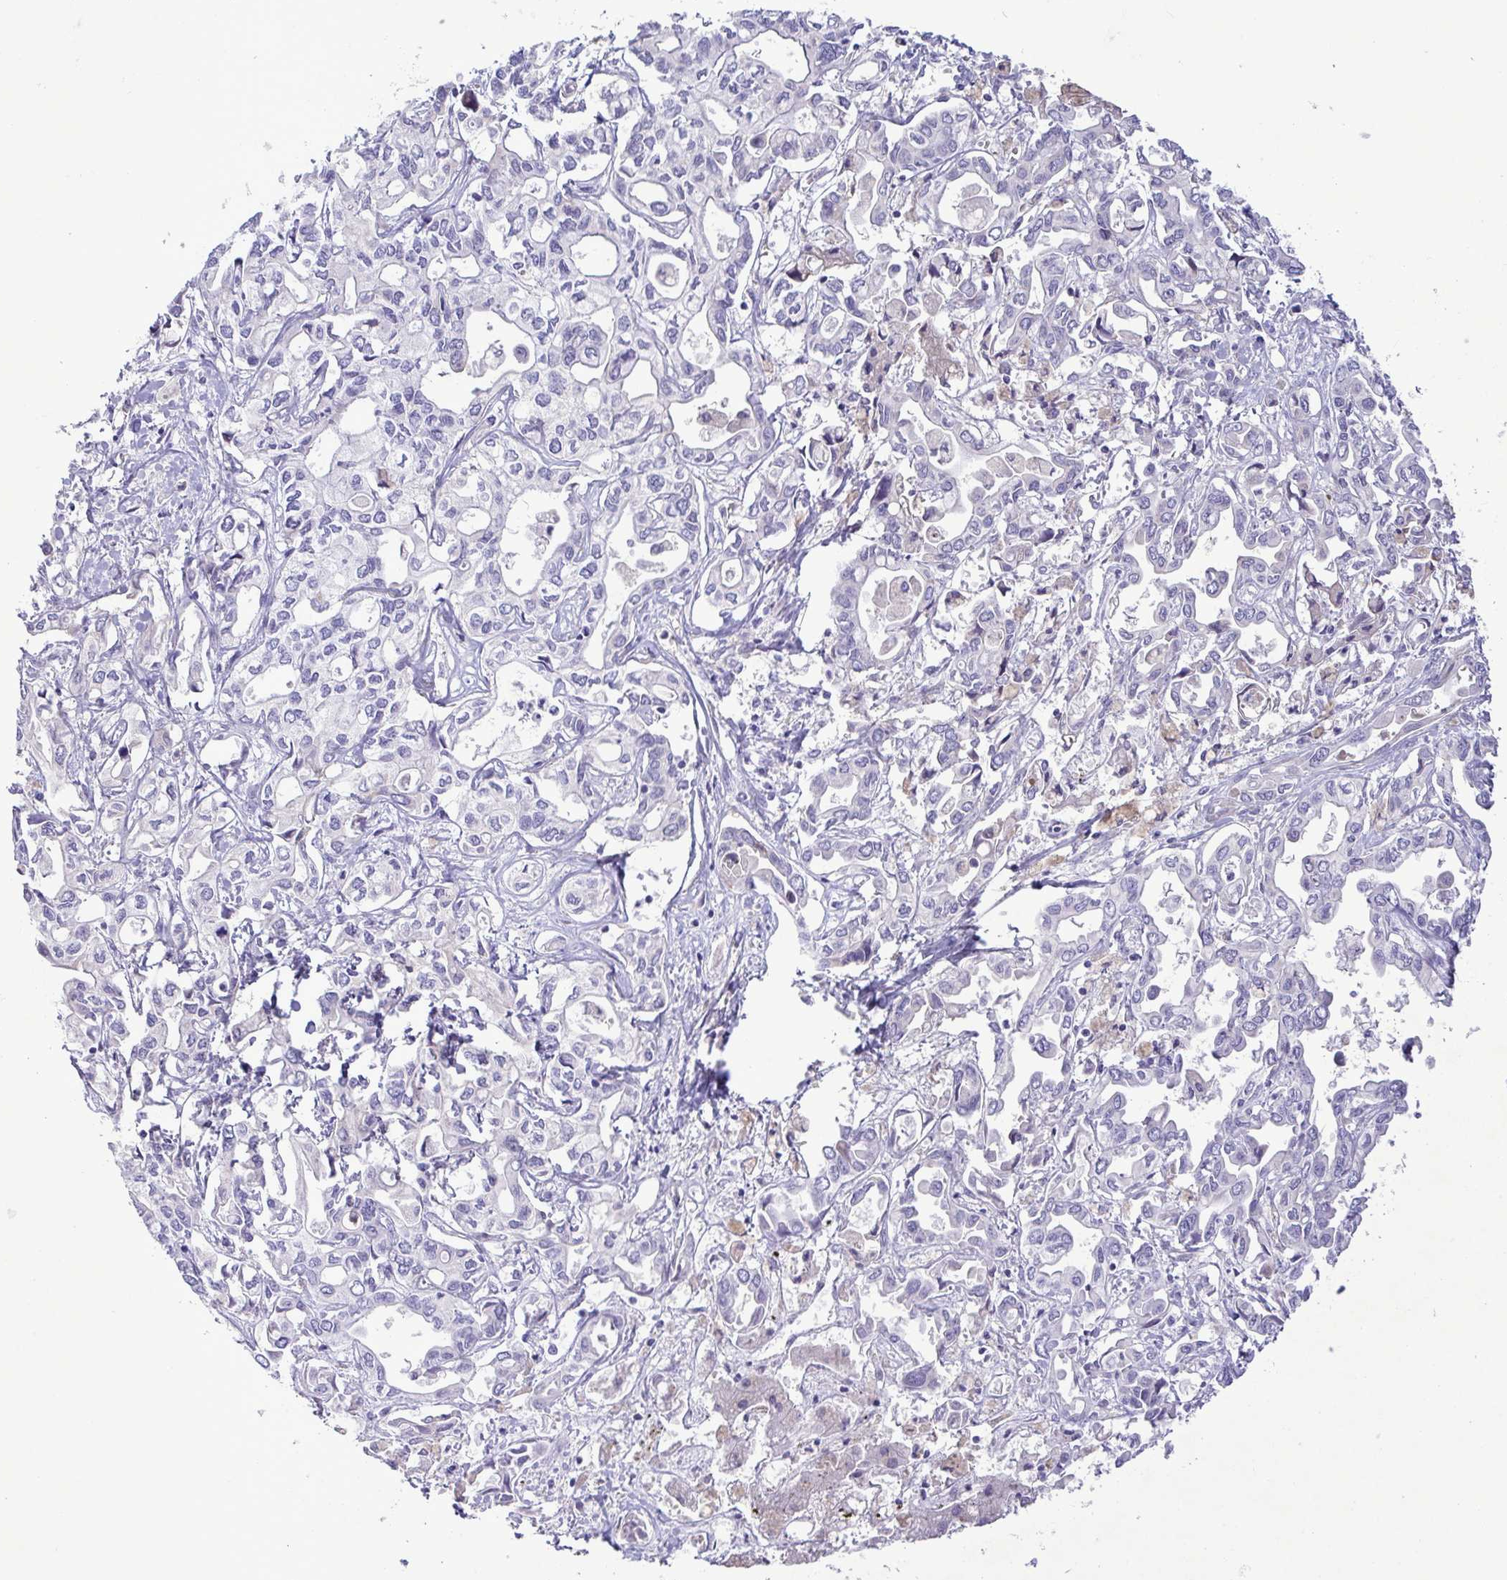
{"staining": {"intensity": "negative", "quantity": "none", "location": "none"}, "tissue": "liver cancer", "cell_type": "Tumor cells", "image_type": "cancer", "snomed": [{"axis": "morphology", "description": "Cholangiocarcinoma"}, {"axis": "topography", "description": "Liver"}], "caption": "Image shows no protein staining in tumor cells of liver cholangiocarcinoma tissue.", "gene": "FAM86B1", "patient": {"sex": "female", "age": 64}}